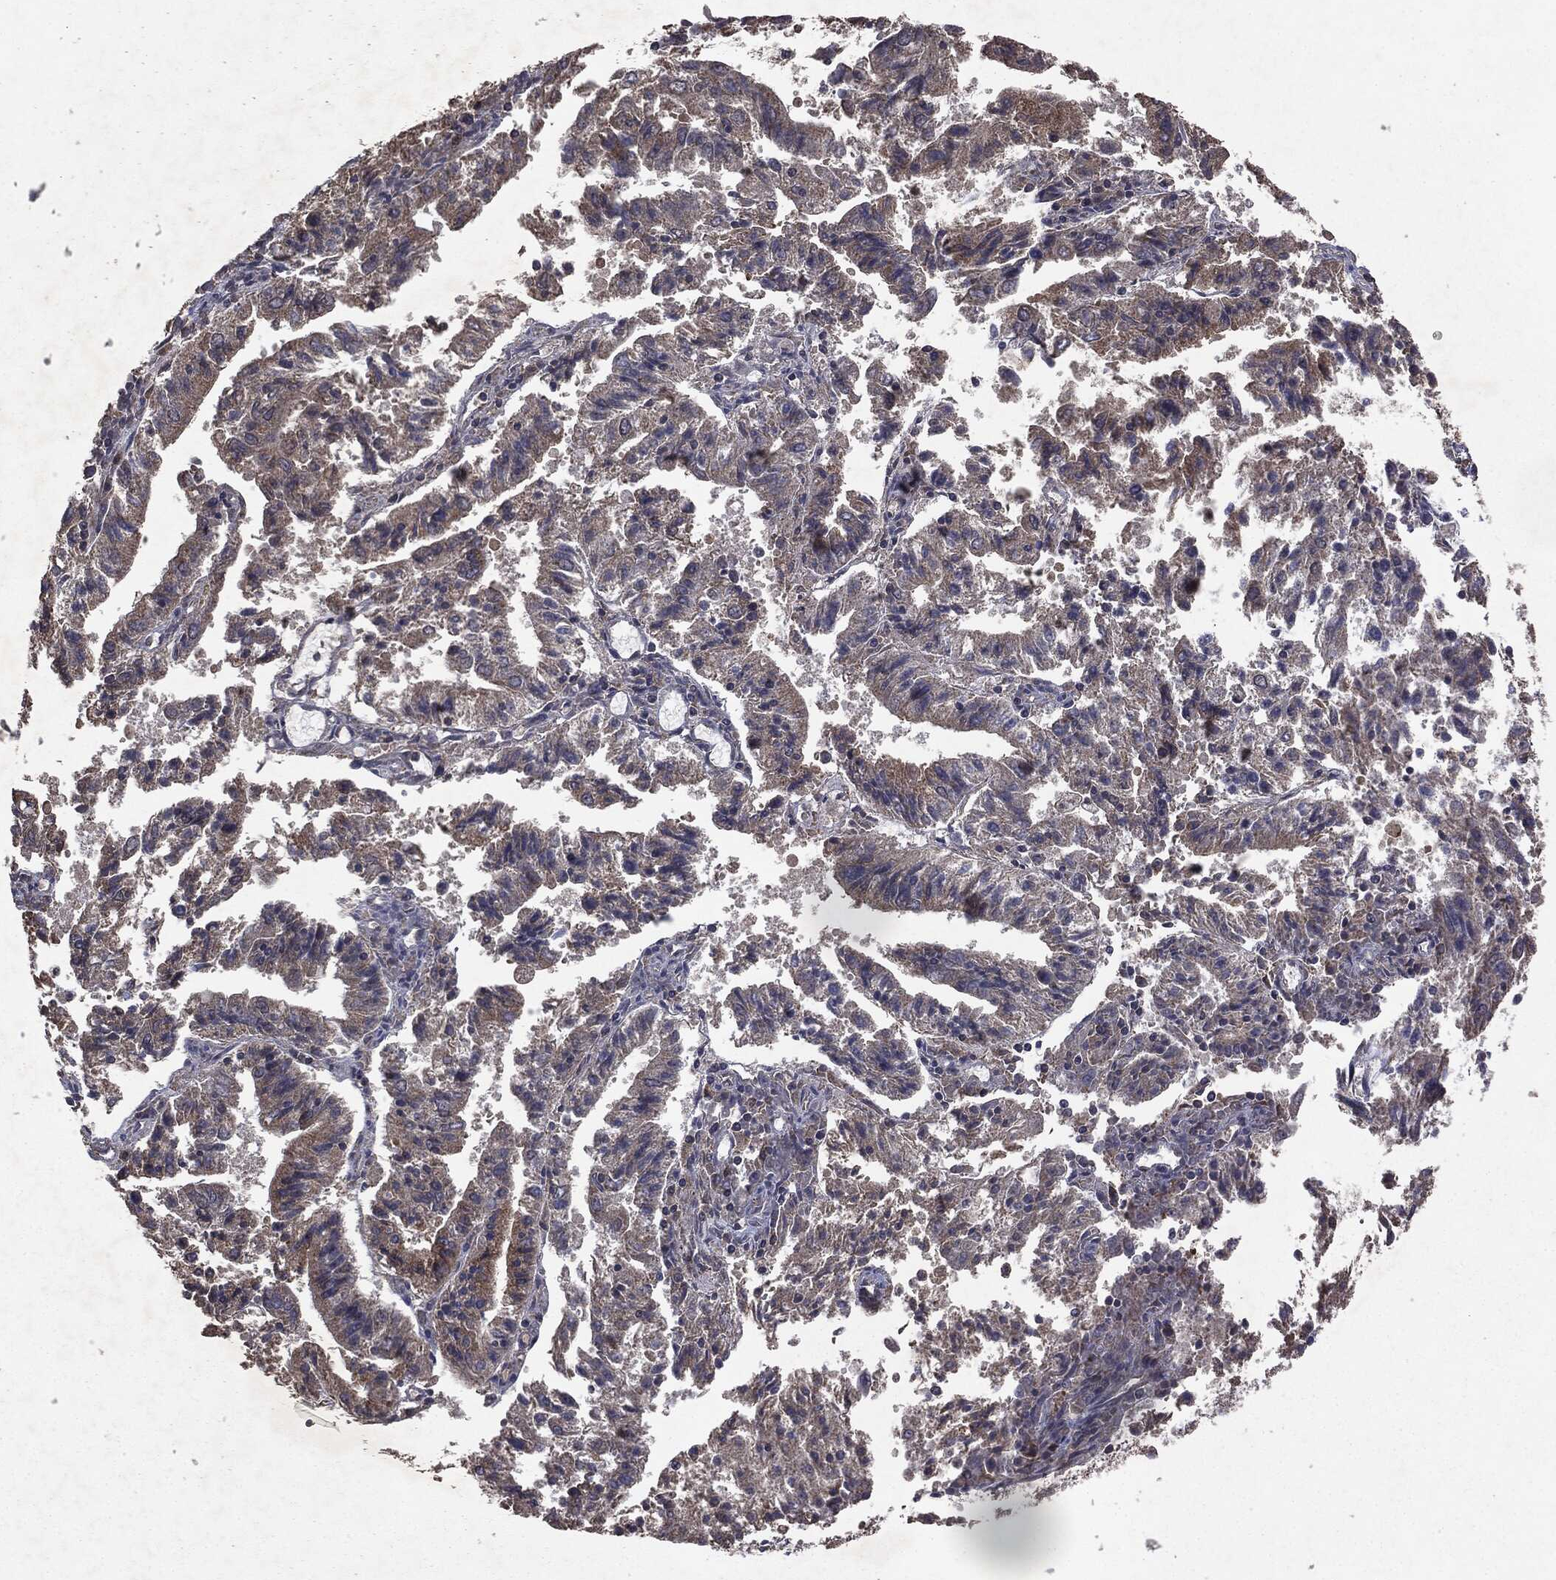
{"staining": {"intensity": "weak", "quantity": "<25%", "location": "cytoplasmic/membranous"}, "tissue": "endometrial cancer", "cell_type": "Tumor cells", "image_type": "cancer", "snomed": [{"axis": "morphology", "description": "Adenocarcinoma, NOS"}, {"axis": "topography", "description": "Endometrium"}], "caption": "A histopathology image of endometrial adenocarcinoma stained for a protein shows no brown staining in tumor cells.", "gene": "PTEN", "patient": {"sex": "female", "age": 82}}